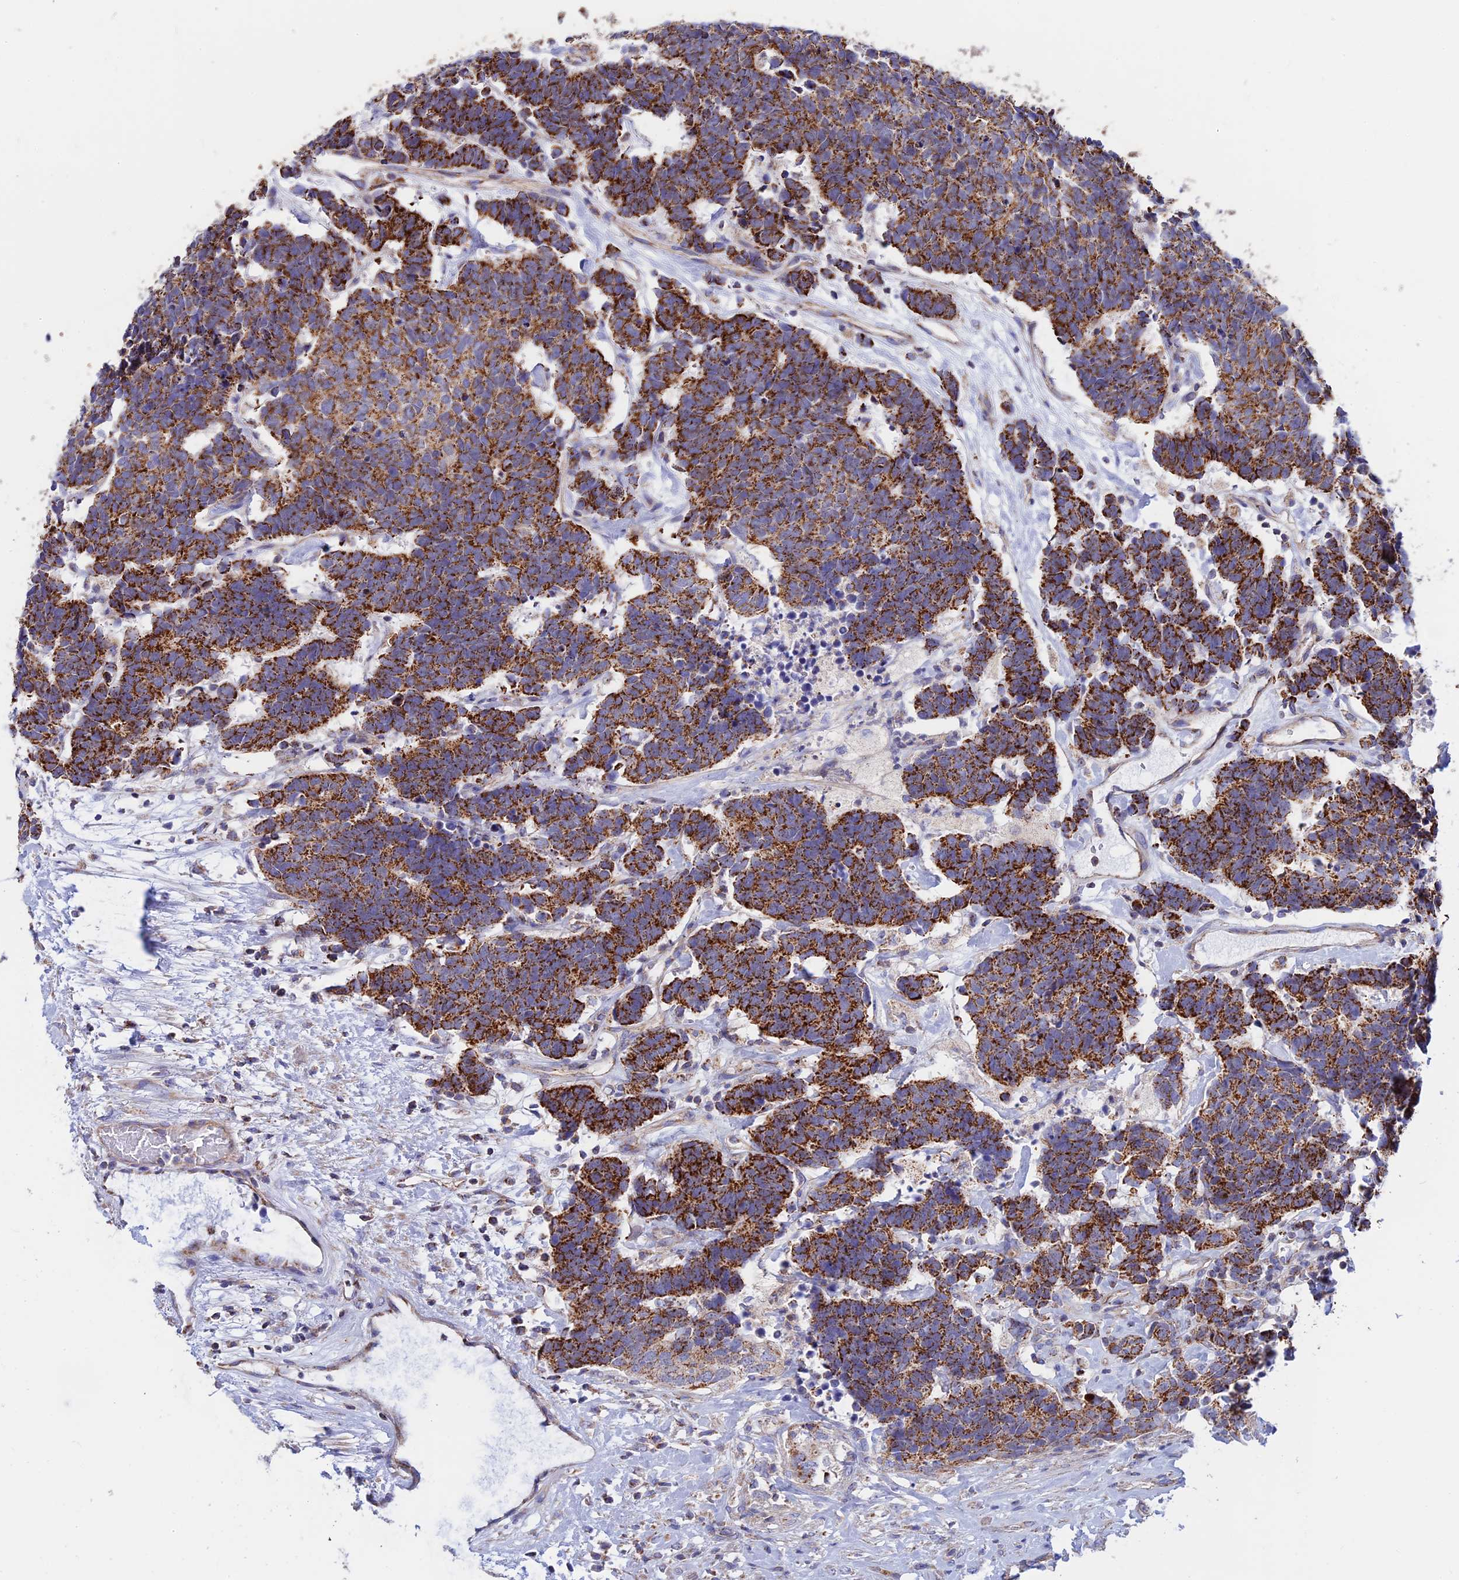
{"staining": {"intensity": "strong", "quantity": ">75%", "location": "cytoplasmic/membranous"}, "tissue": "carcinoid", "cell_type": "Tumor cells", "image_type": "cancer", "snomed": [{"axis": "morphology", "description": "Carcinoma, NOS"}, {"axis": "morphology", "description": "Carcinoid, malignant, NOS"}, {"axis": "topography", "description": "Urinary bladder"}], "caption": "Human carcinoid stained for a protein (brown) exhibits strong cytoplasmic/membranous positive positivity in approximately >75% of tumor cells.", "gene": "GCDH", "patient": {"sex": "male", "age": 57}}